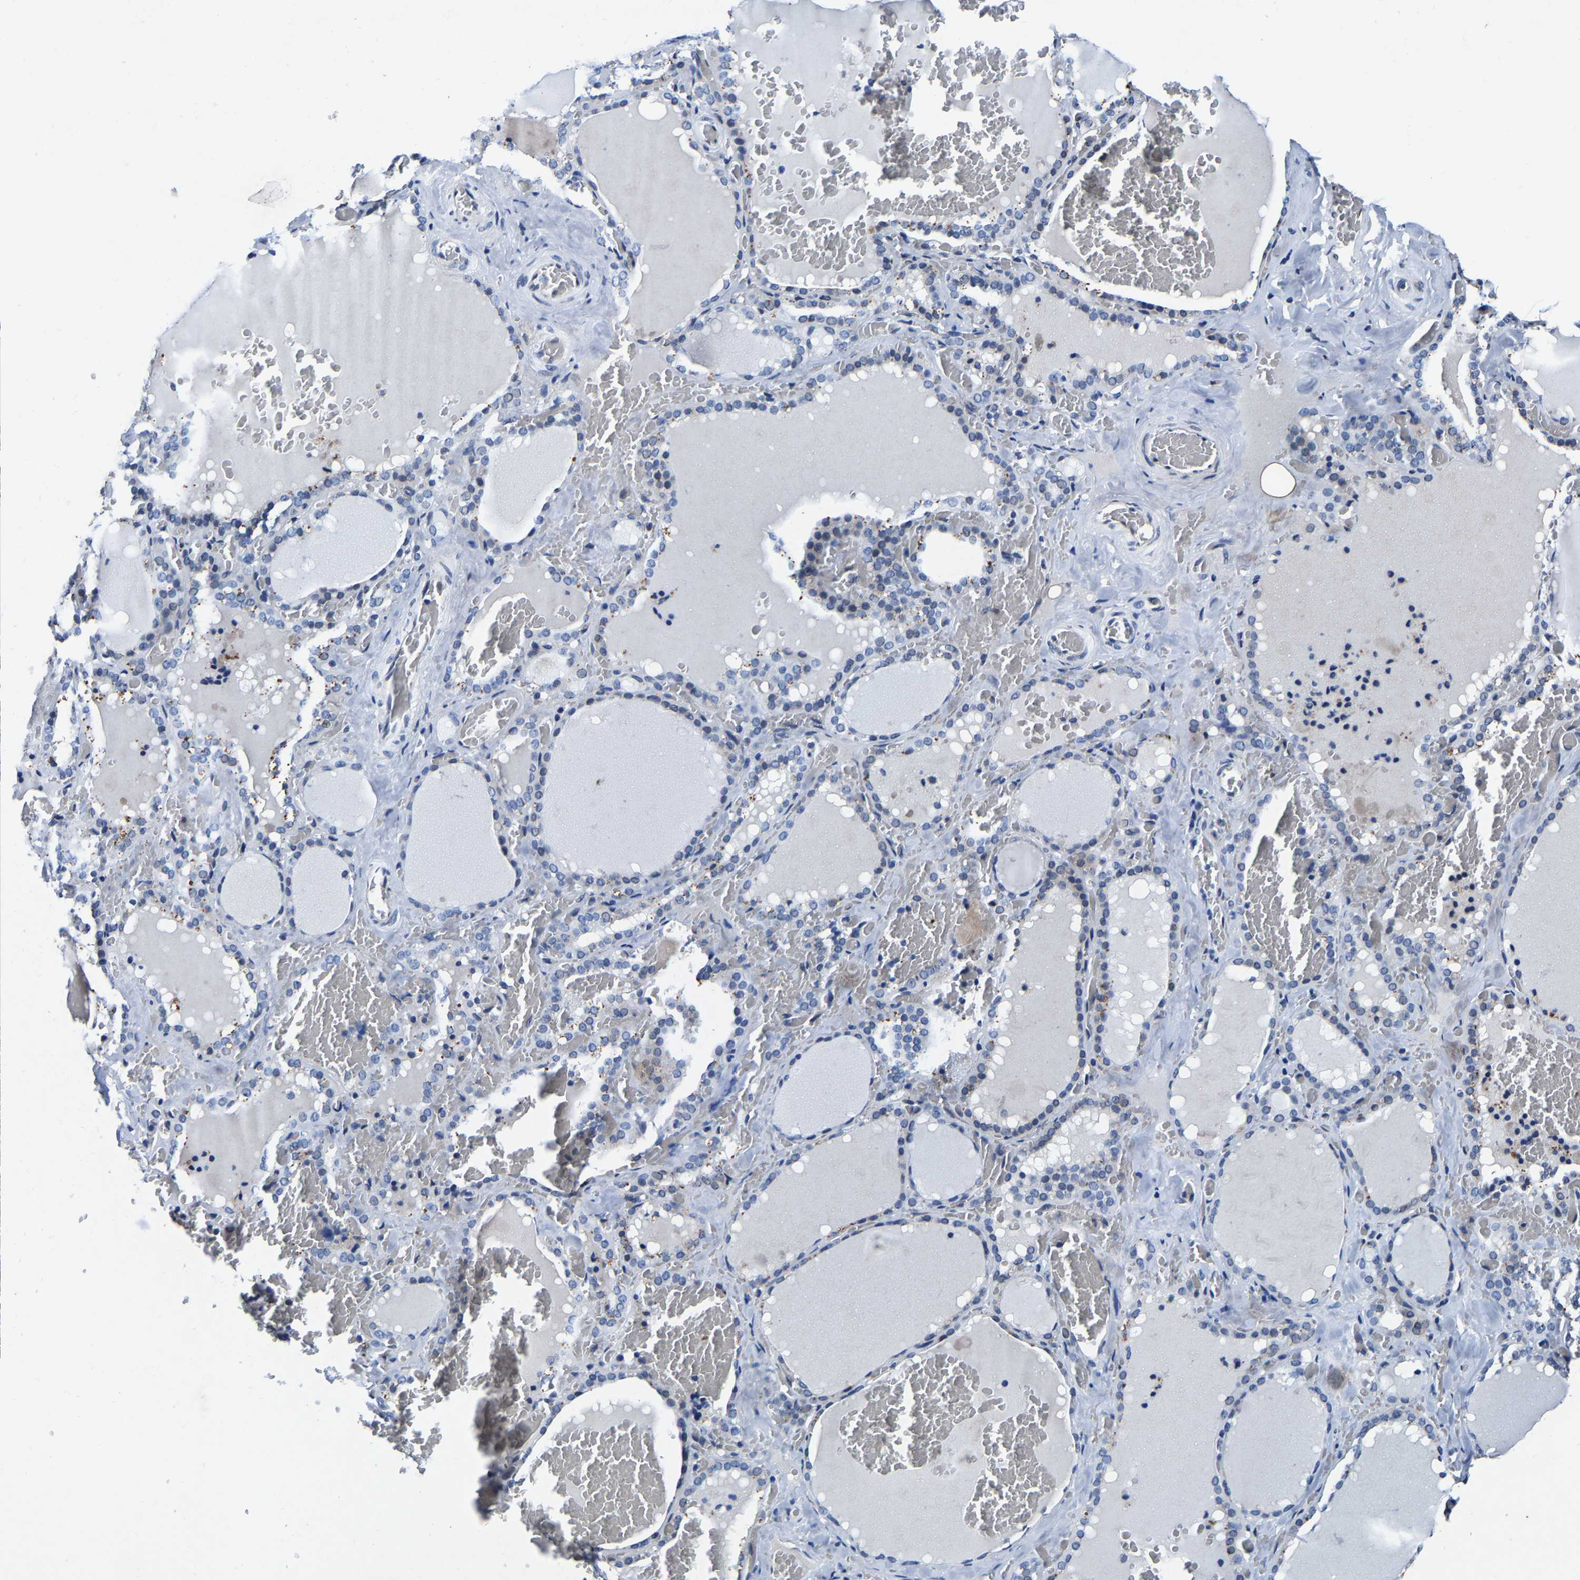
{"staining": {"intensity": "negative", "quantity": "none", "location": "none"}, "tissue": "thyroid gland", "cell_type": "Glandular cells", "image_type": "normal", "snomed": [{"axis": "morphology", "description": "Normal tissue, NOS"}, {"axis": "topography", "description": "Thyroid gland"}], "caption": "Immunohistochemical staining of benign thyroid gland shows no significant staining in glandular cells.", "gene": "UBN2", "patient": {"sex": "female", "age": 22}}